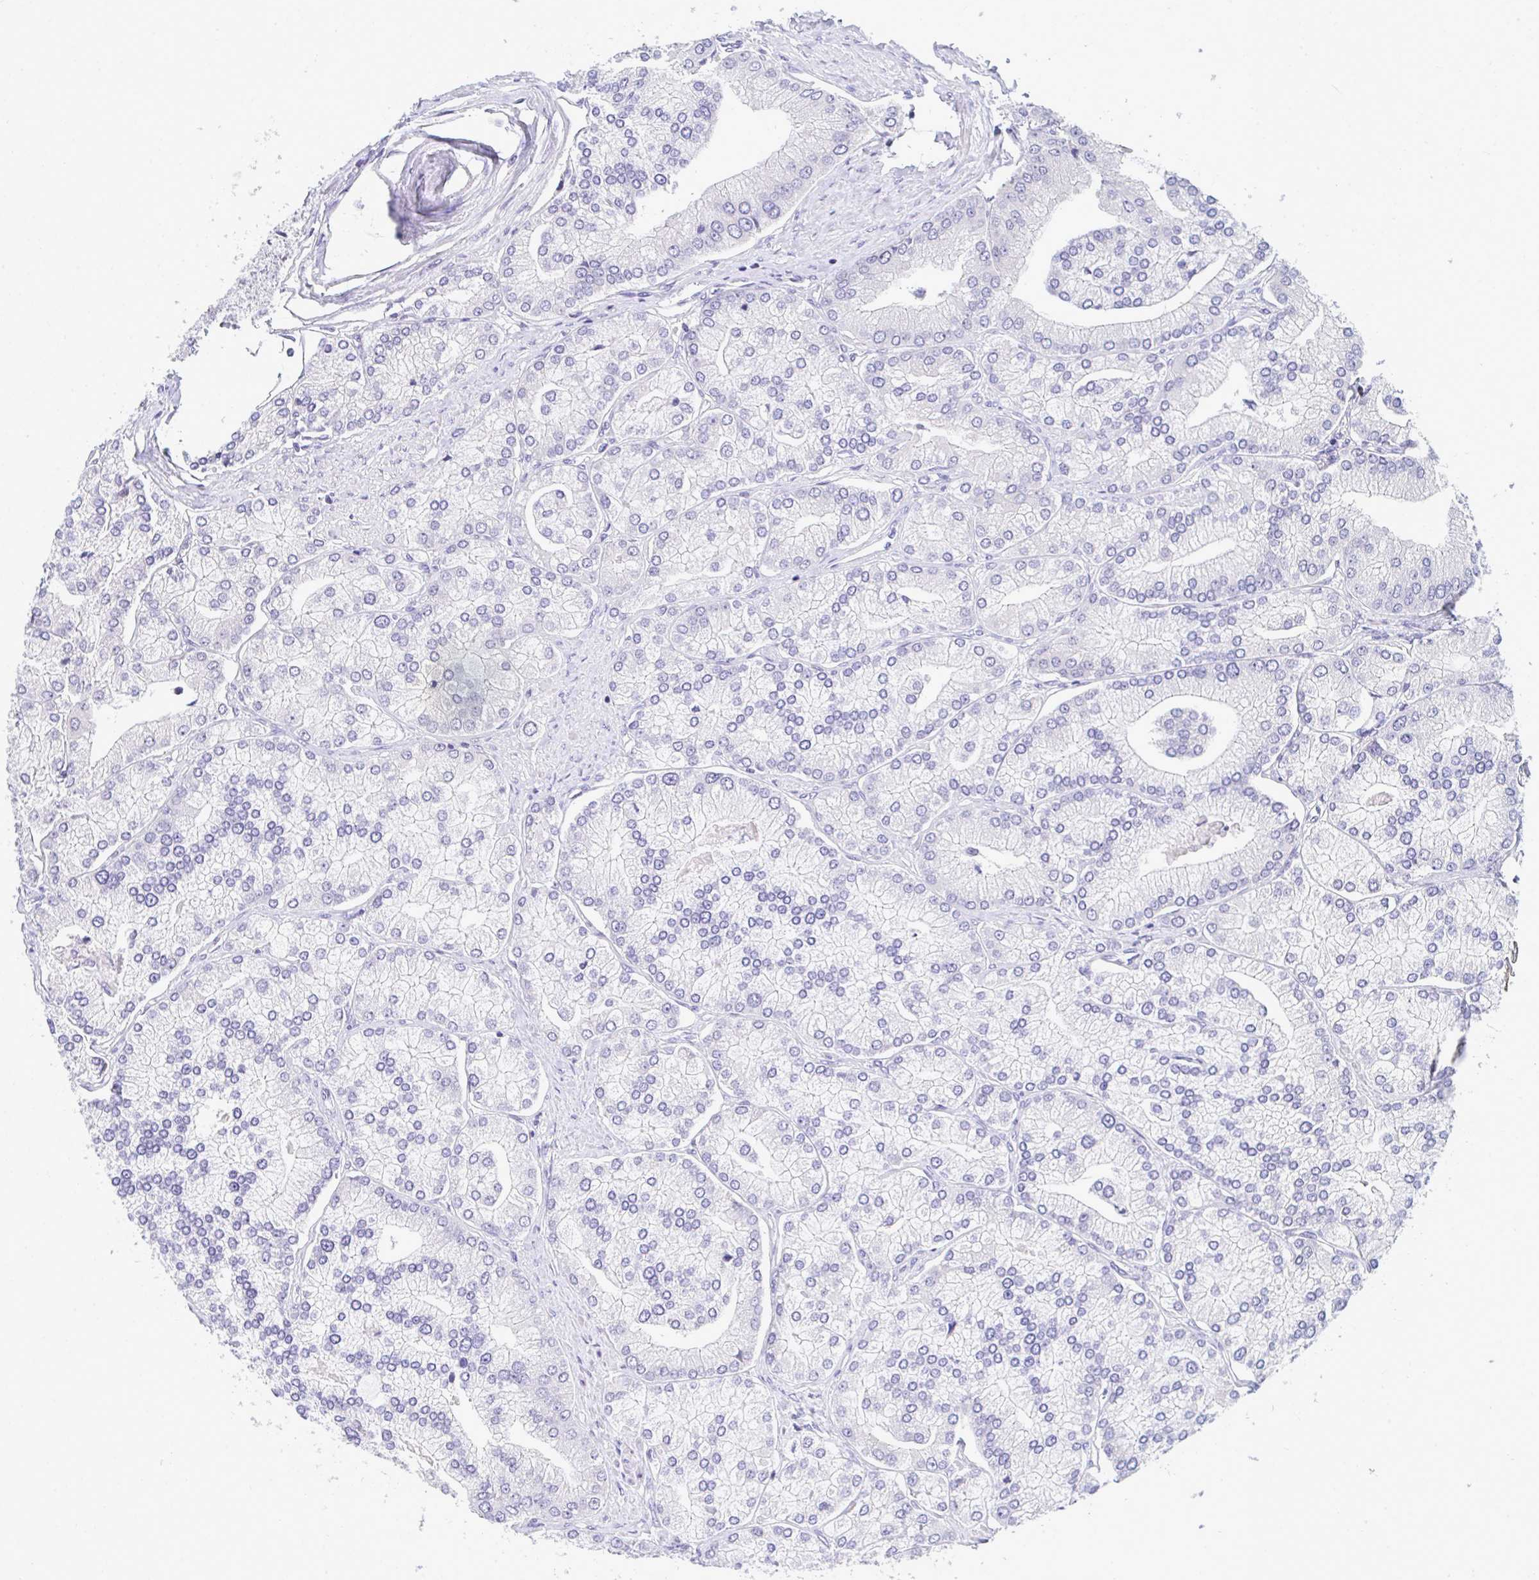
{"staining": {"intensity": "negative", "quantity": "none", "location": "none"}, "tissue": "prostate cancer", "cell_type": "Tumor cells", "image_type": "cancer", "snomed": [{"axis": "morphology", "description": "Adenocarcinoma, High grade"}, {"axis": "topography", "description": "Prostate"}], "caption": "The immunohistochemistry micrograph has no significant expression in tumor cells of high-grade adenocarcinoma (prostate) tissue. The staining is performed using DAB brown chromogen with nuclei counter-stained in using hematoxylin.", "gene": "PIGK", "patient": {"sex": "male", "age": 61}}